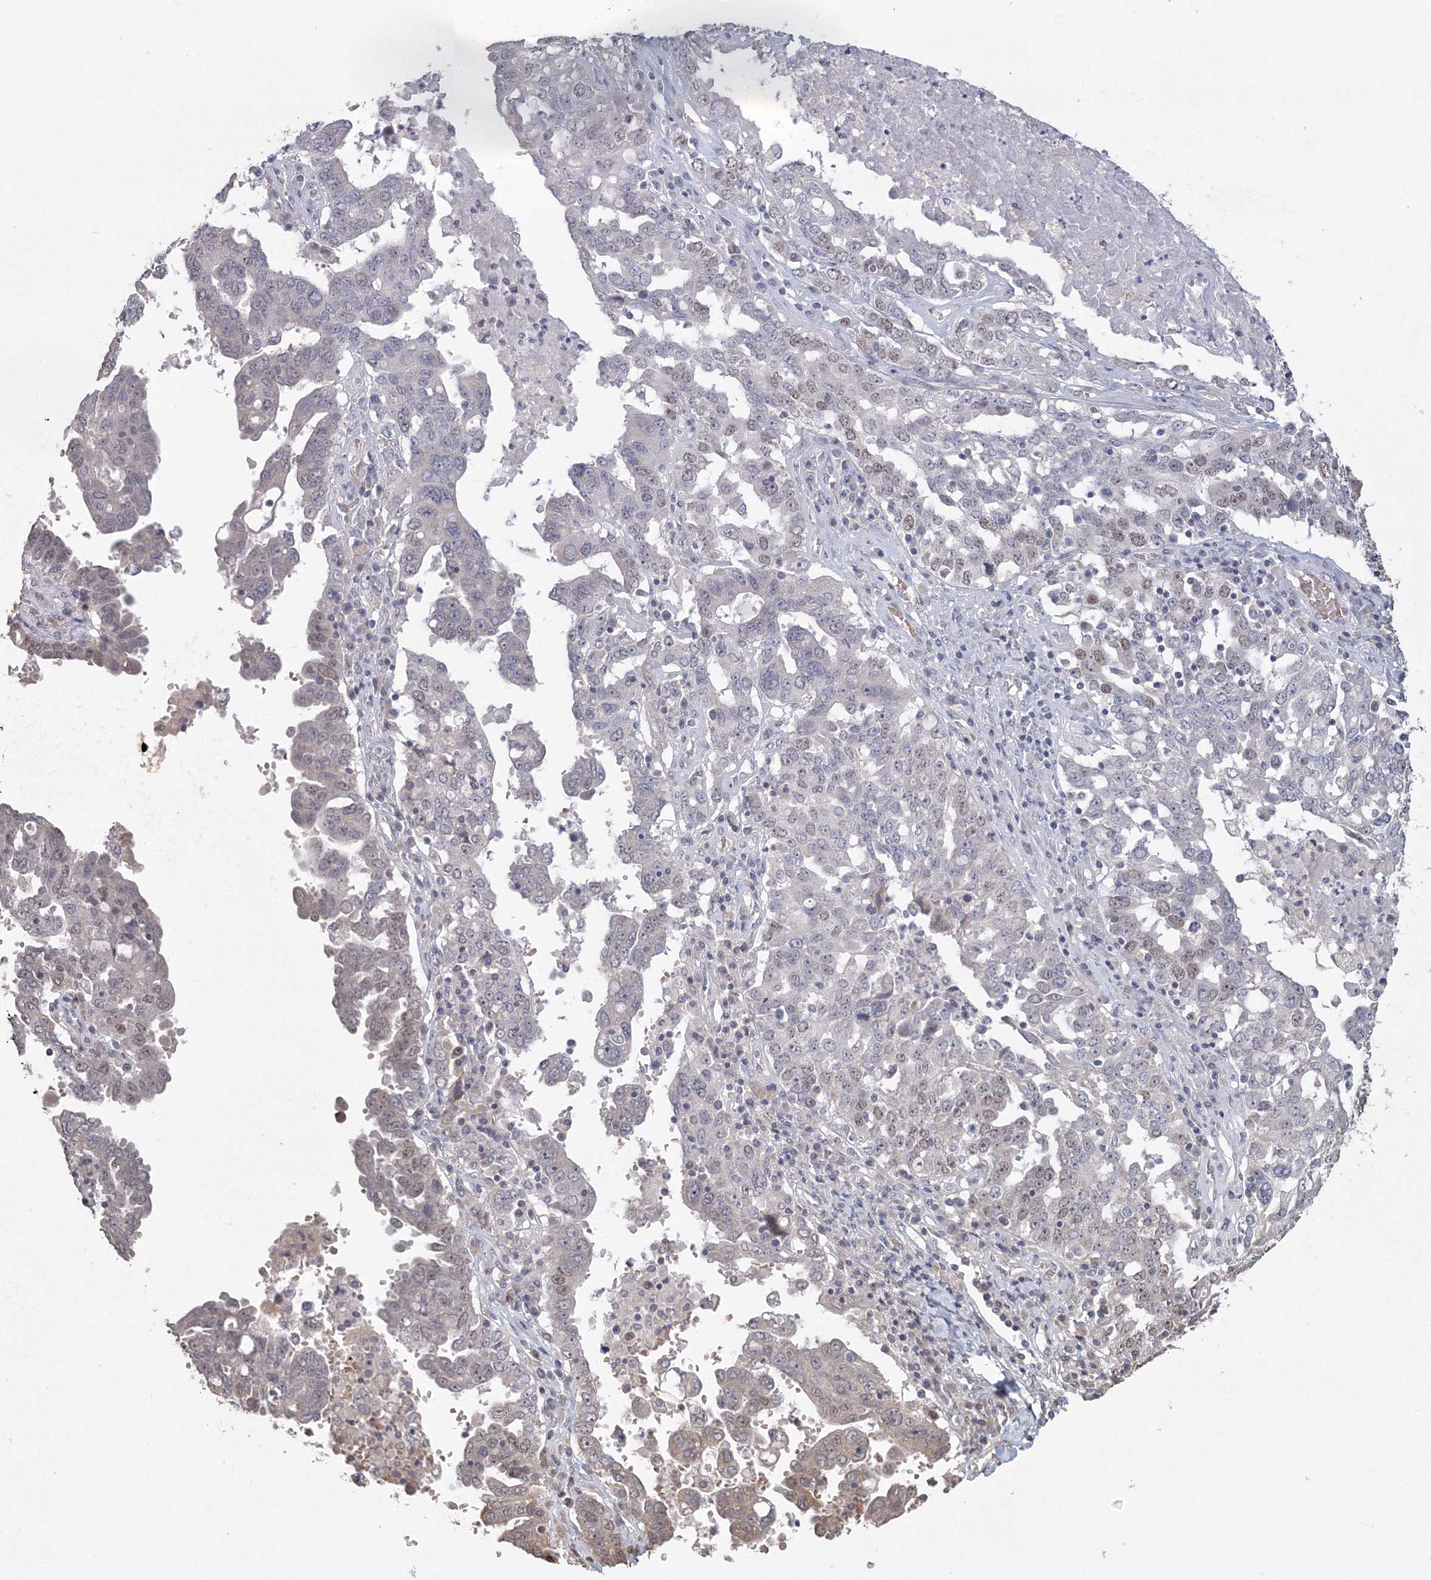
{"staining": {"intensity": "weak", "quantity": "<25%", "location": "cytoplasmic/membranous,nuclear"}, "tissue": "ovarian cancer", "cell_type": "Tumor cells", "image_type": "cancer", "snomed": [{"axis": "morphology", "description": "Carcinoma, endometroid"}, {"axis": "topography", "description": "Ovary"}], "caption": "The image displays no staining of tumor cells in ovarian endometroid carcinoma. (DAB IHC visualized using brightfield microscopy, high magnification).", "gene": "TACC2", "patient": {"sex": "female", "age": 62}}